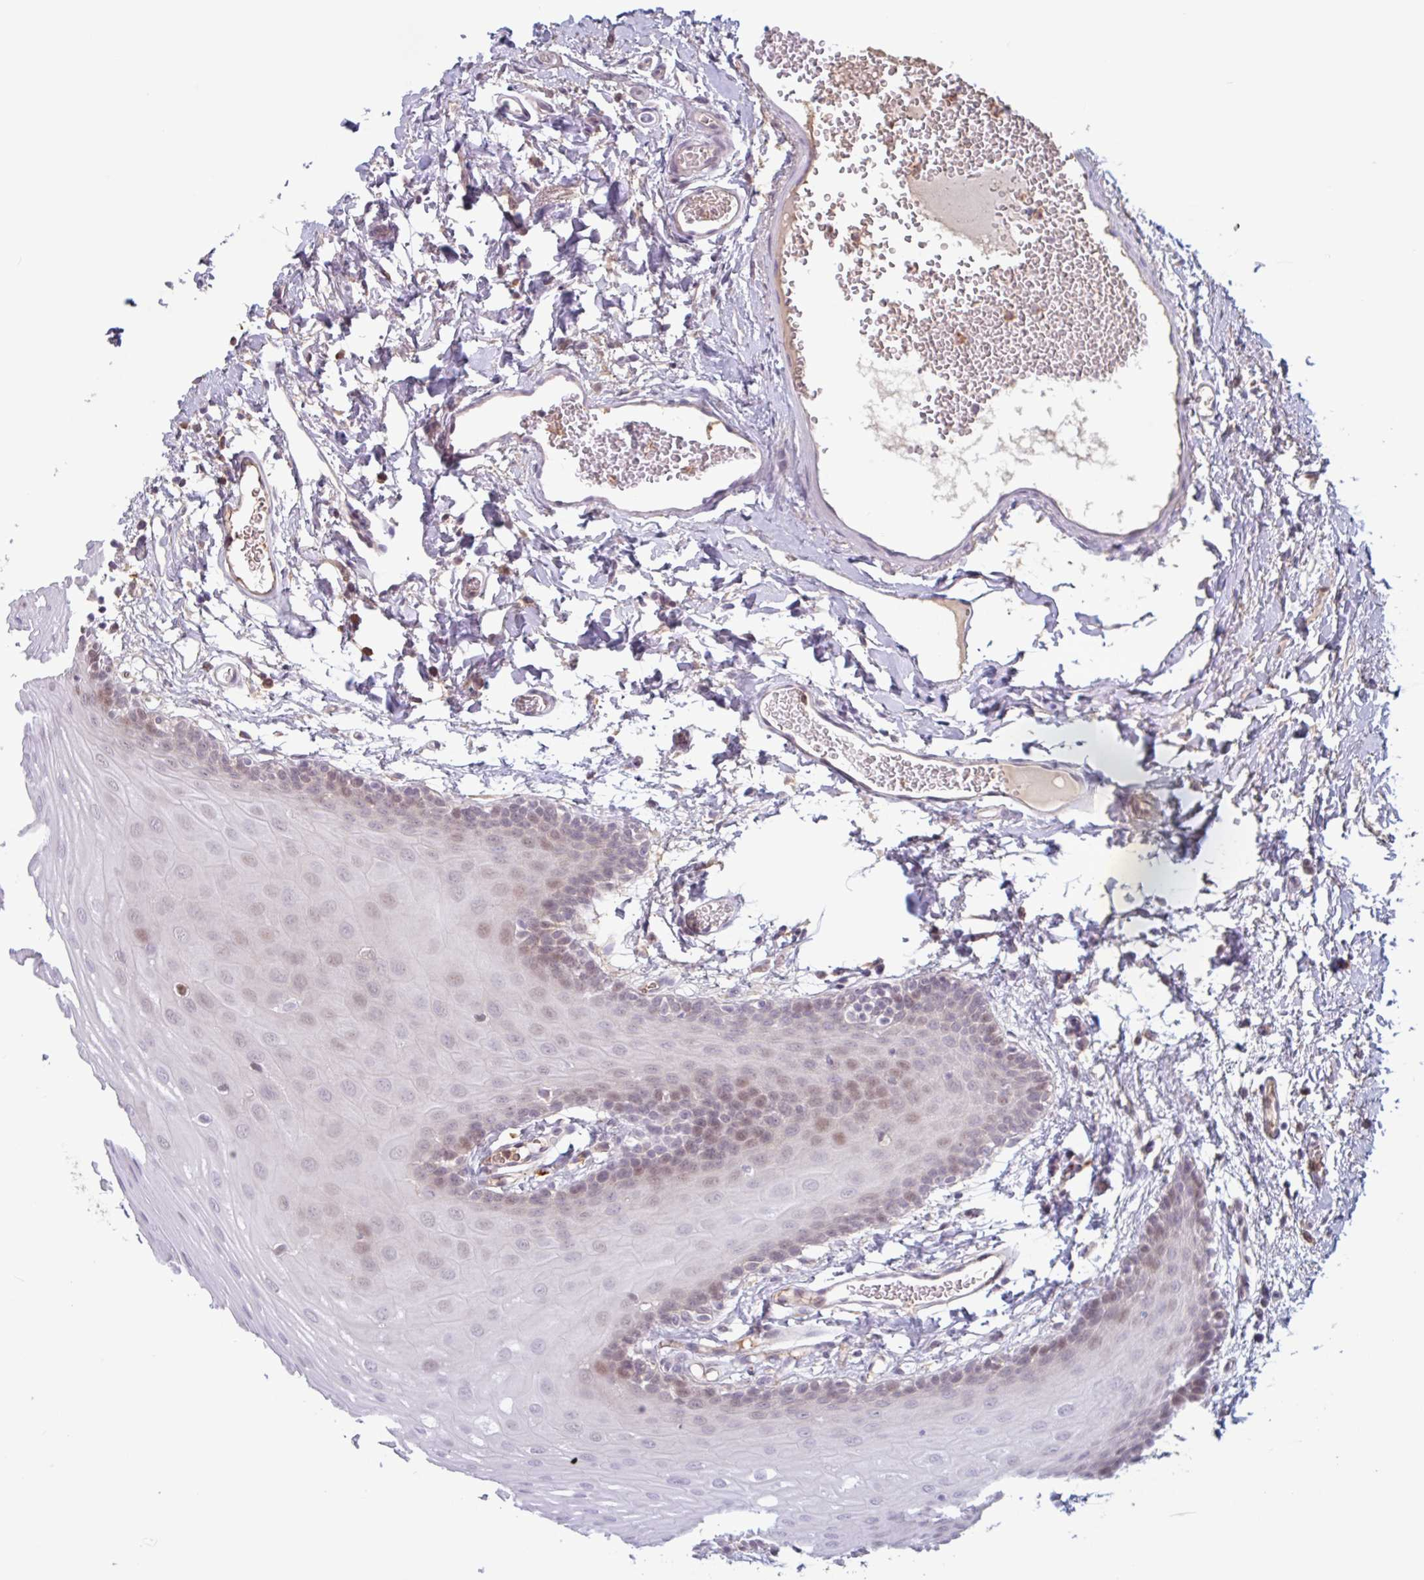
{"staining": {"intensity": "weak", "quantity": "<25%", "location": "nuclear"}, "tissue": "oral mucosa", "cell_type": "Squamous epithelial cells", "image_type": "normal", "snomed": [{"axis": "morphology", "description": "Normal tissue, NOS"}, {"axis": "topography", "description": "Oral tissue"}, {"axis": "topography", "description": "Tounge, NOS"}], "caption": "Photomicrograph shows no protein expression in squamous epithelial cells of benign oral mucosa.", "gene": "TAF1D", "patient": {"sex": "female", "age": 60}}